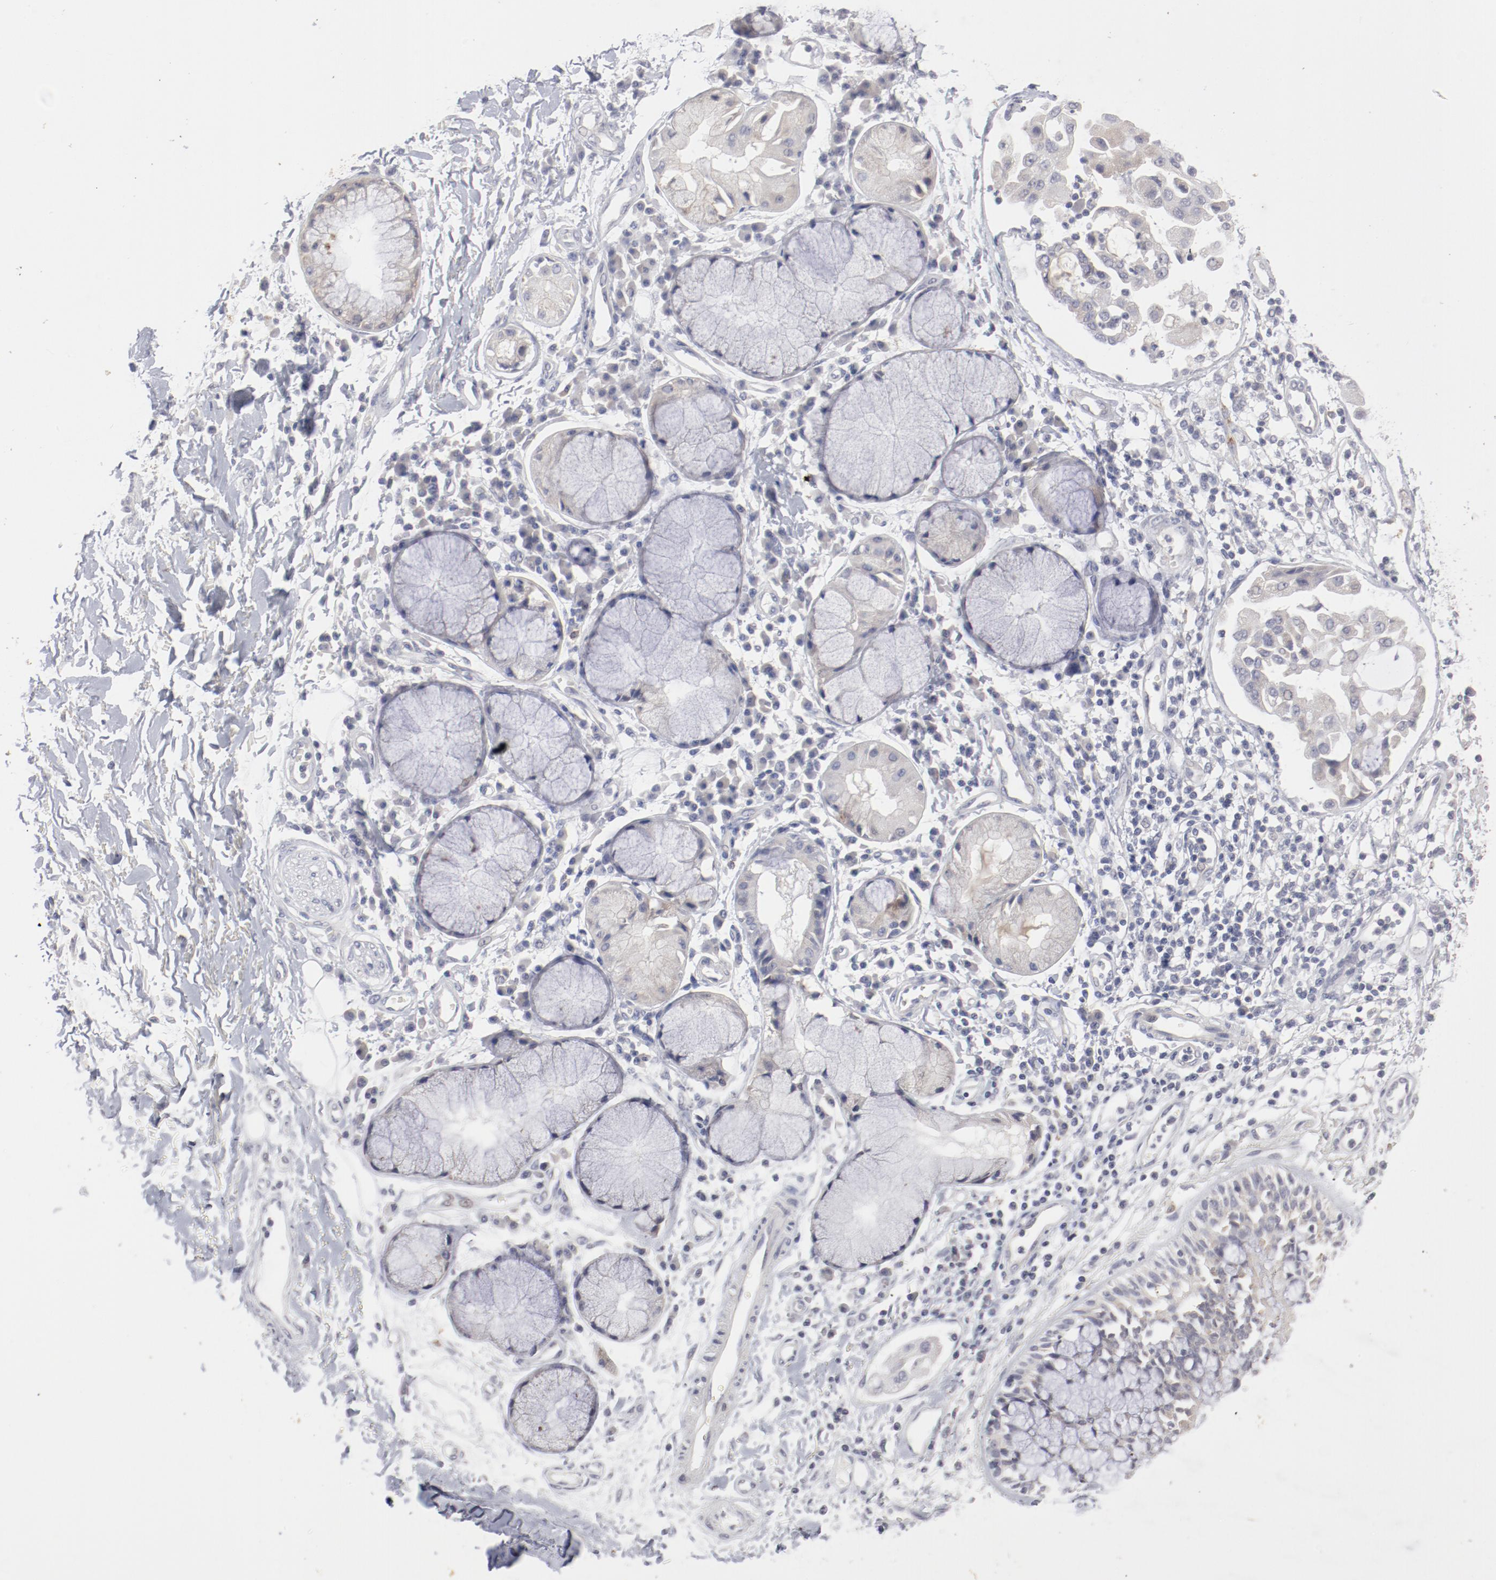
{"staining": {"intensity": "negative", "quantity": "none", "location": "none"}, "tissue": "adipose tissue", "cell_type": "Adipocytes", "image_type": "normal", "snomed": [{"axis": "morphology", "description": "Normal tissue, NOS"}, {"axis": "morphology", "description": "Adenocarcinoma, NOS"}, {"axis": "topography", "description": "Cartilage tissue"}, {"axis": "topography", "description": "Bronchus"}, {"axis": "topography", "description": "Lung"}], "caption": "Benign adipose tissue was stained to show a protein in brown. There is no significant staining in adipocytes. Brightfield microscopy of IHC stained with DAB (3,3'-diaminobenzidine) (brown) and hematoxylin (blue), captured at high magnification.", "gene": "SH3BGR", "patient": {"sex": "female", "age": 67}}